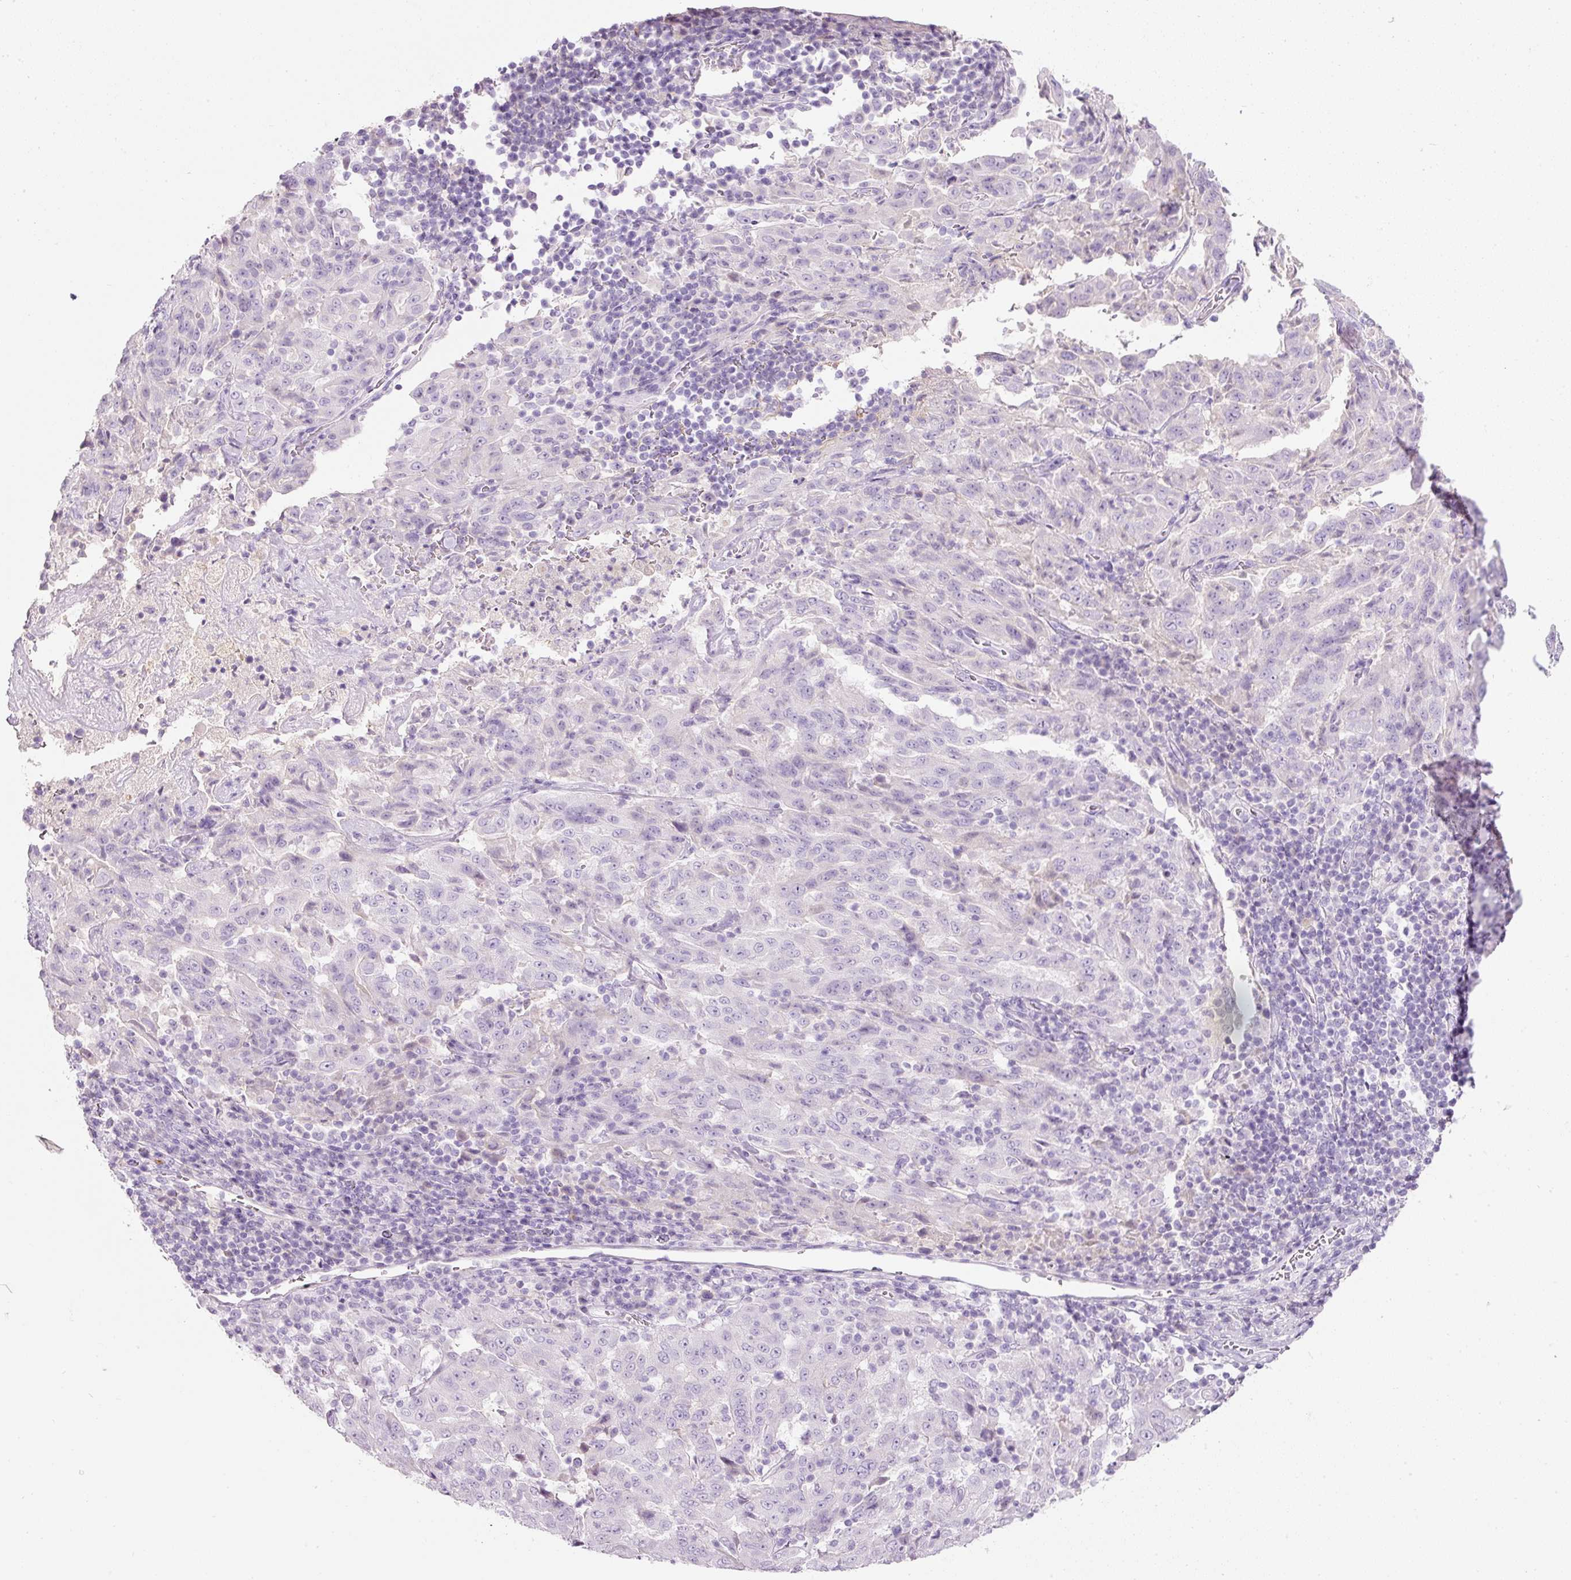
{"staining": {"intensity": "negative", "quantity": "none", "location": "none"}, "tissue": "pancreatic cancer", "cell_type": "Tumor cells", "image_type": "cancer", "snomed": [{"axis": "morphology", "description": "Adenocarcinoma, NOS"}, {"axis": "topography", "description": "Pancreas"}], "caption": "This is an immunohistochemistry (IHC) photomicrograph of pancreatic adenocarcinoma. There is no staining in tumor cells.", "gene": "DNM1", "patient": {"sex": "male", "age": 63}}